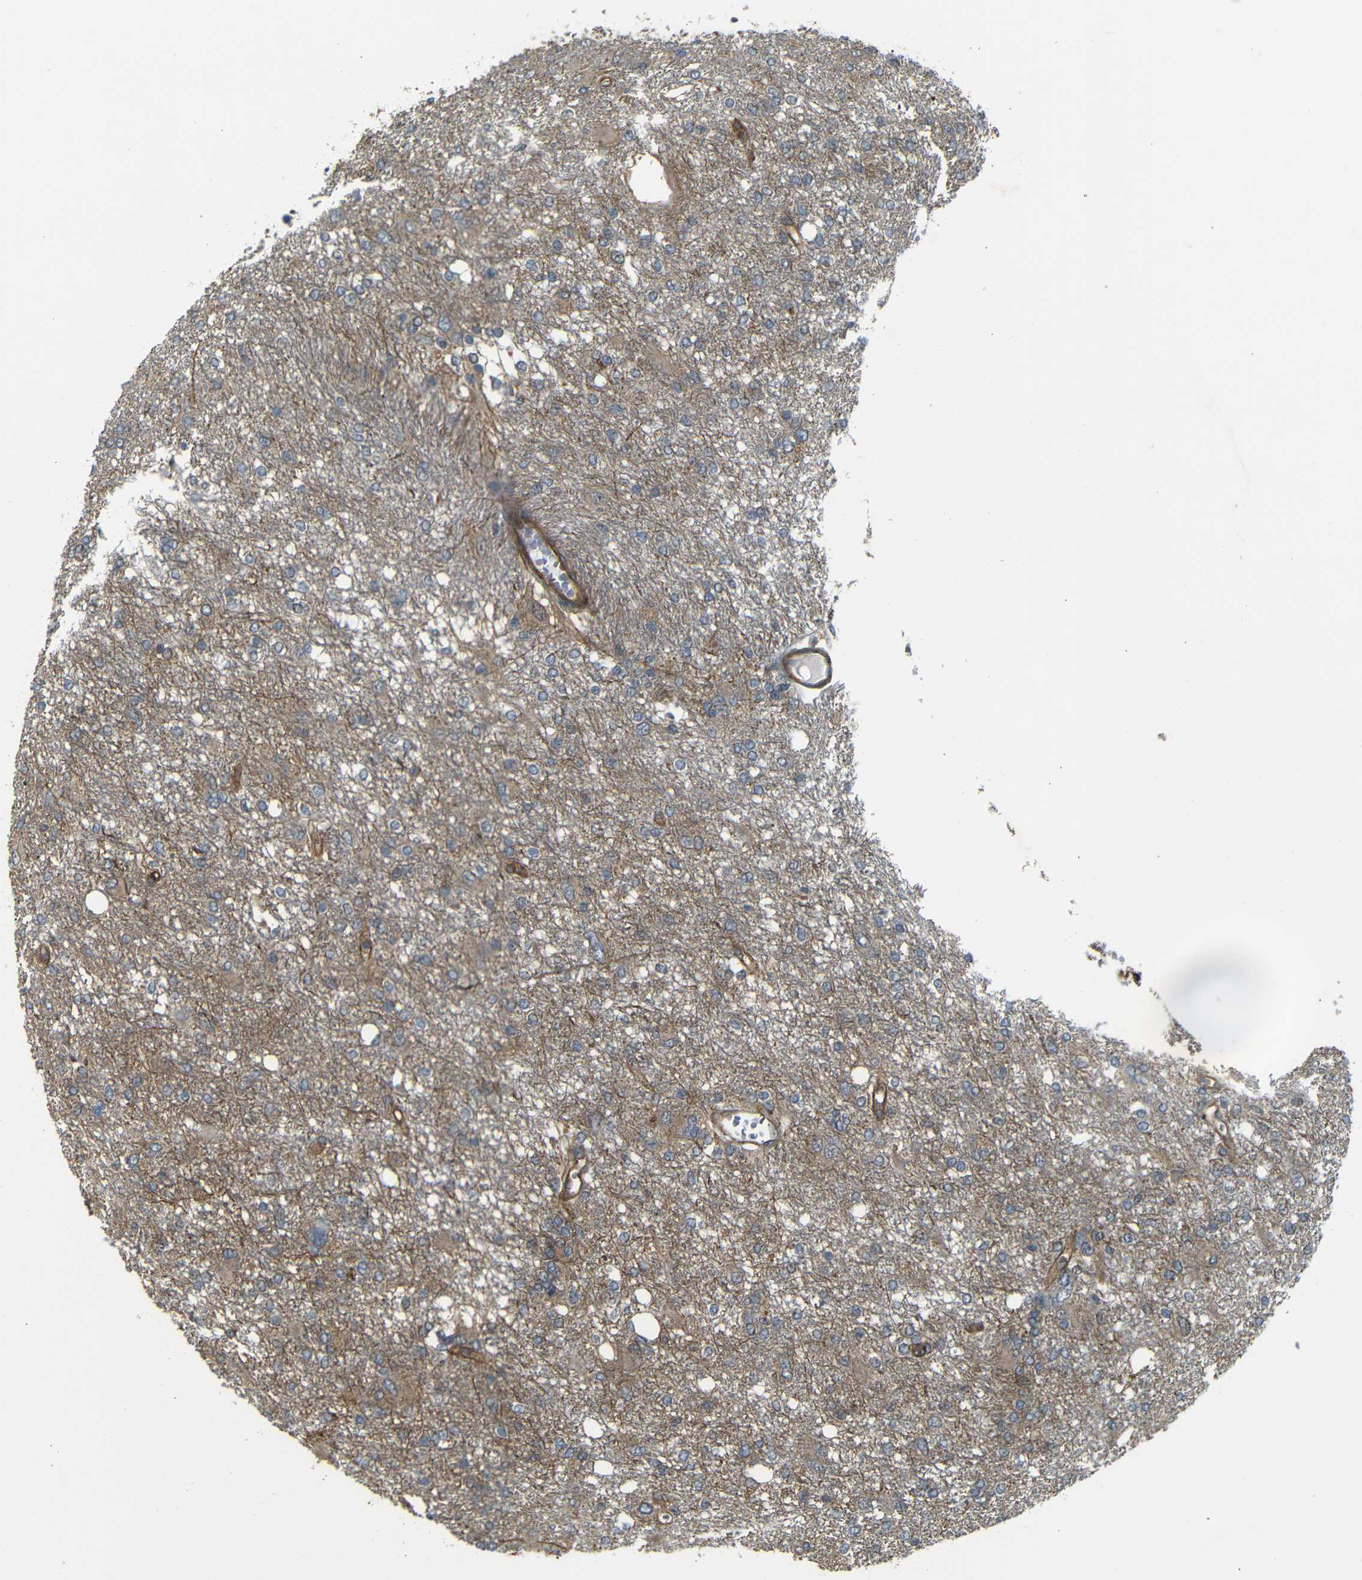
{"staining": {"intensity": "moderate", "quantity": "<25%", "location": "cytoplasmic/membranous"}, "tissue": "glioma", "cell_type": "Tumor cells", "image_type": "cancer", "snomed": [{"axis": "morphology", "description": "Glioma, malignant, High grade"}, {"axis": "topography", "description": "Brain"}], "caption": "Brown immunohistochemical staining in high-grade glioma (malignant) reveals moderate cytoplasmic/membranous positivity in approximately <25% of tumor cells.", "gene": "RELL1", "patient": {"sex": "female", "age": 59}}